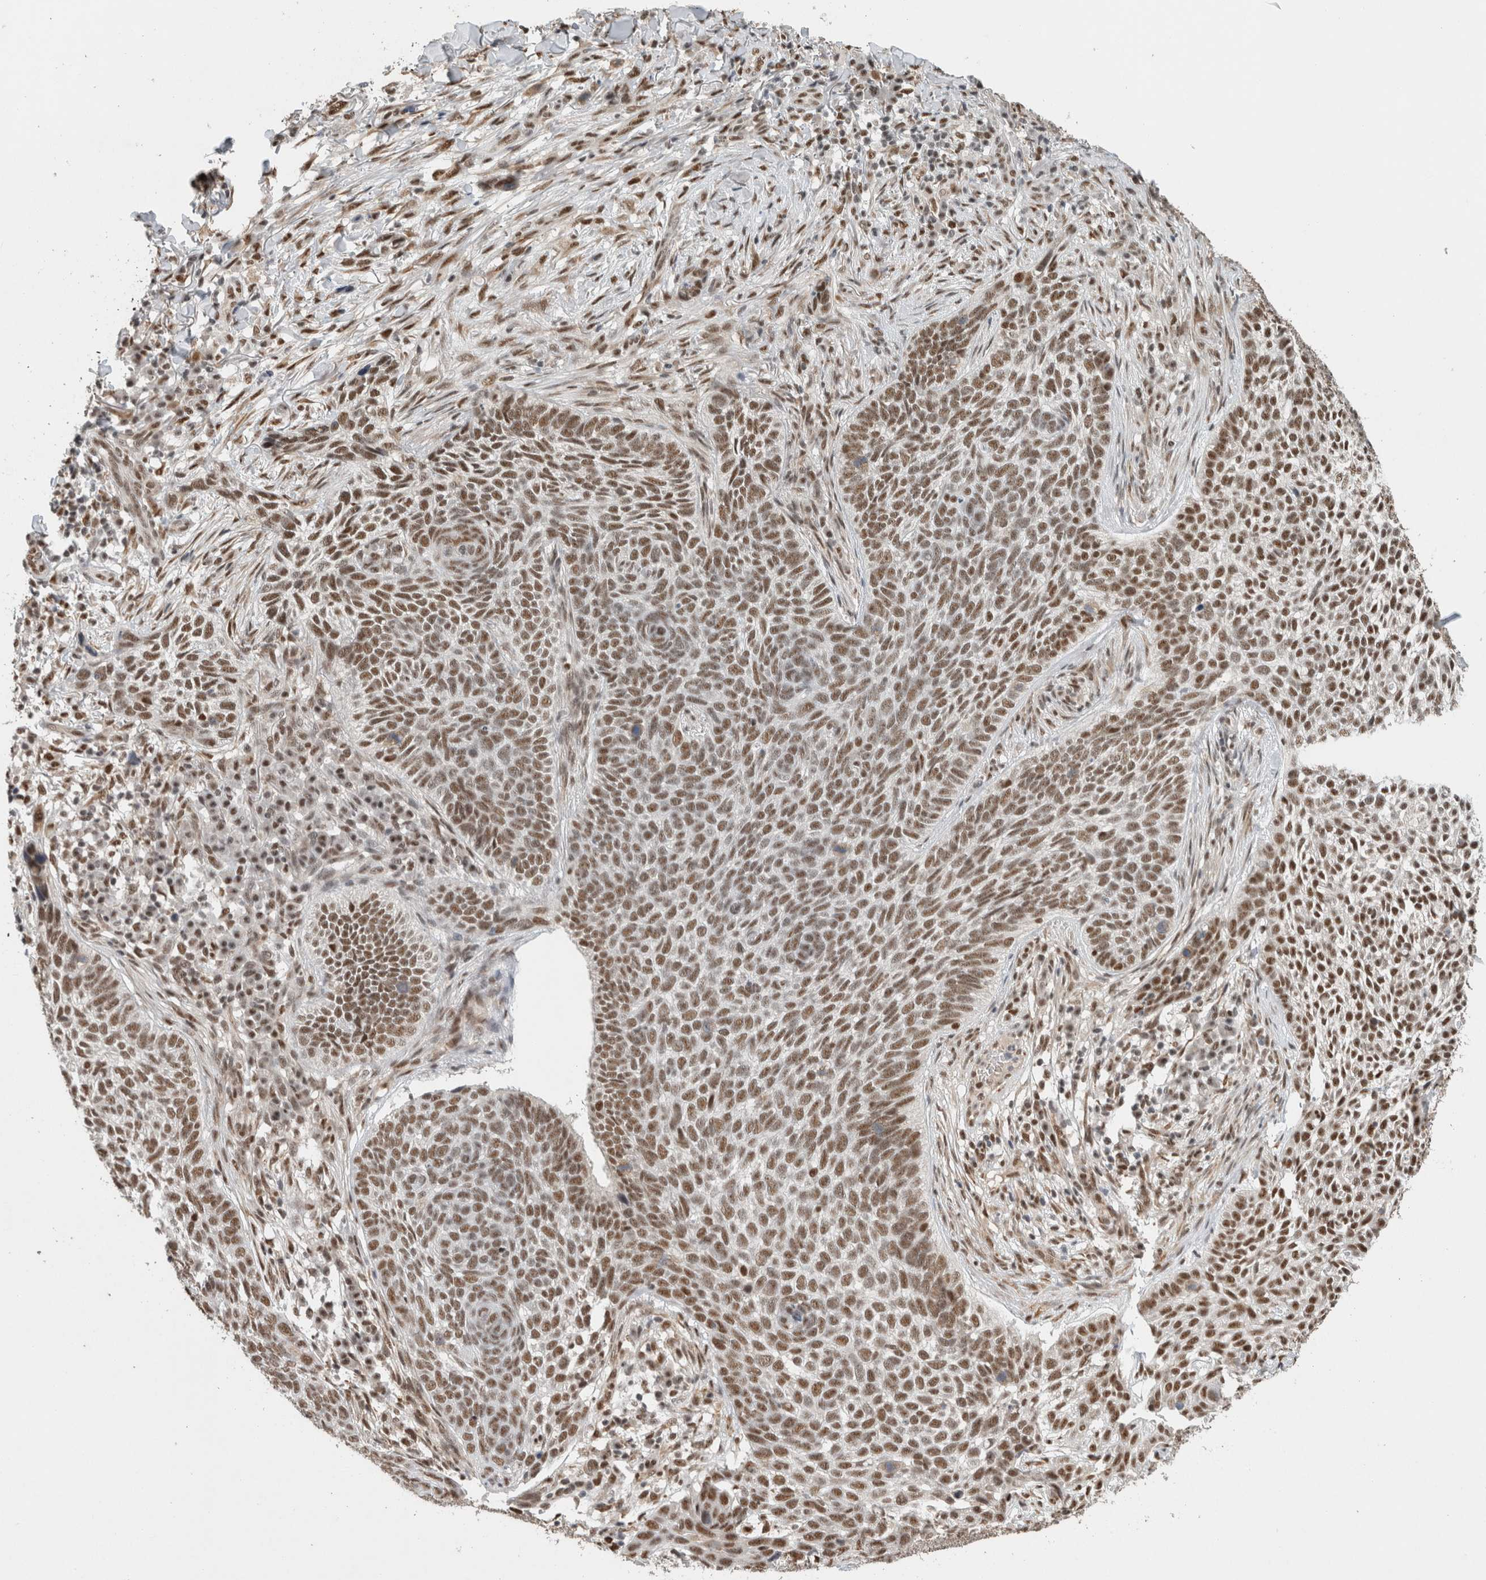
{"staining": {"intensity": "moderate", "quantity": ">75%", "location": "nuclear"}, "tissue": "skin cancer", "cell_type": "Tumor cells", "image_type": "cancer", "snomed": [{"axis": "morphology", "description": "Basal cell carcinoma"}, {"axis": "topography", "description": "Skin"}], "caption": "Skin cancer (basal cell carcinoma) stained for a protein reveals moderate nuclear positivity in tumor cells. Nuclei are stained in blue.", "gene": "DDX42", "patient": {"sex": "female", "age": 64}}